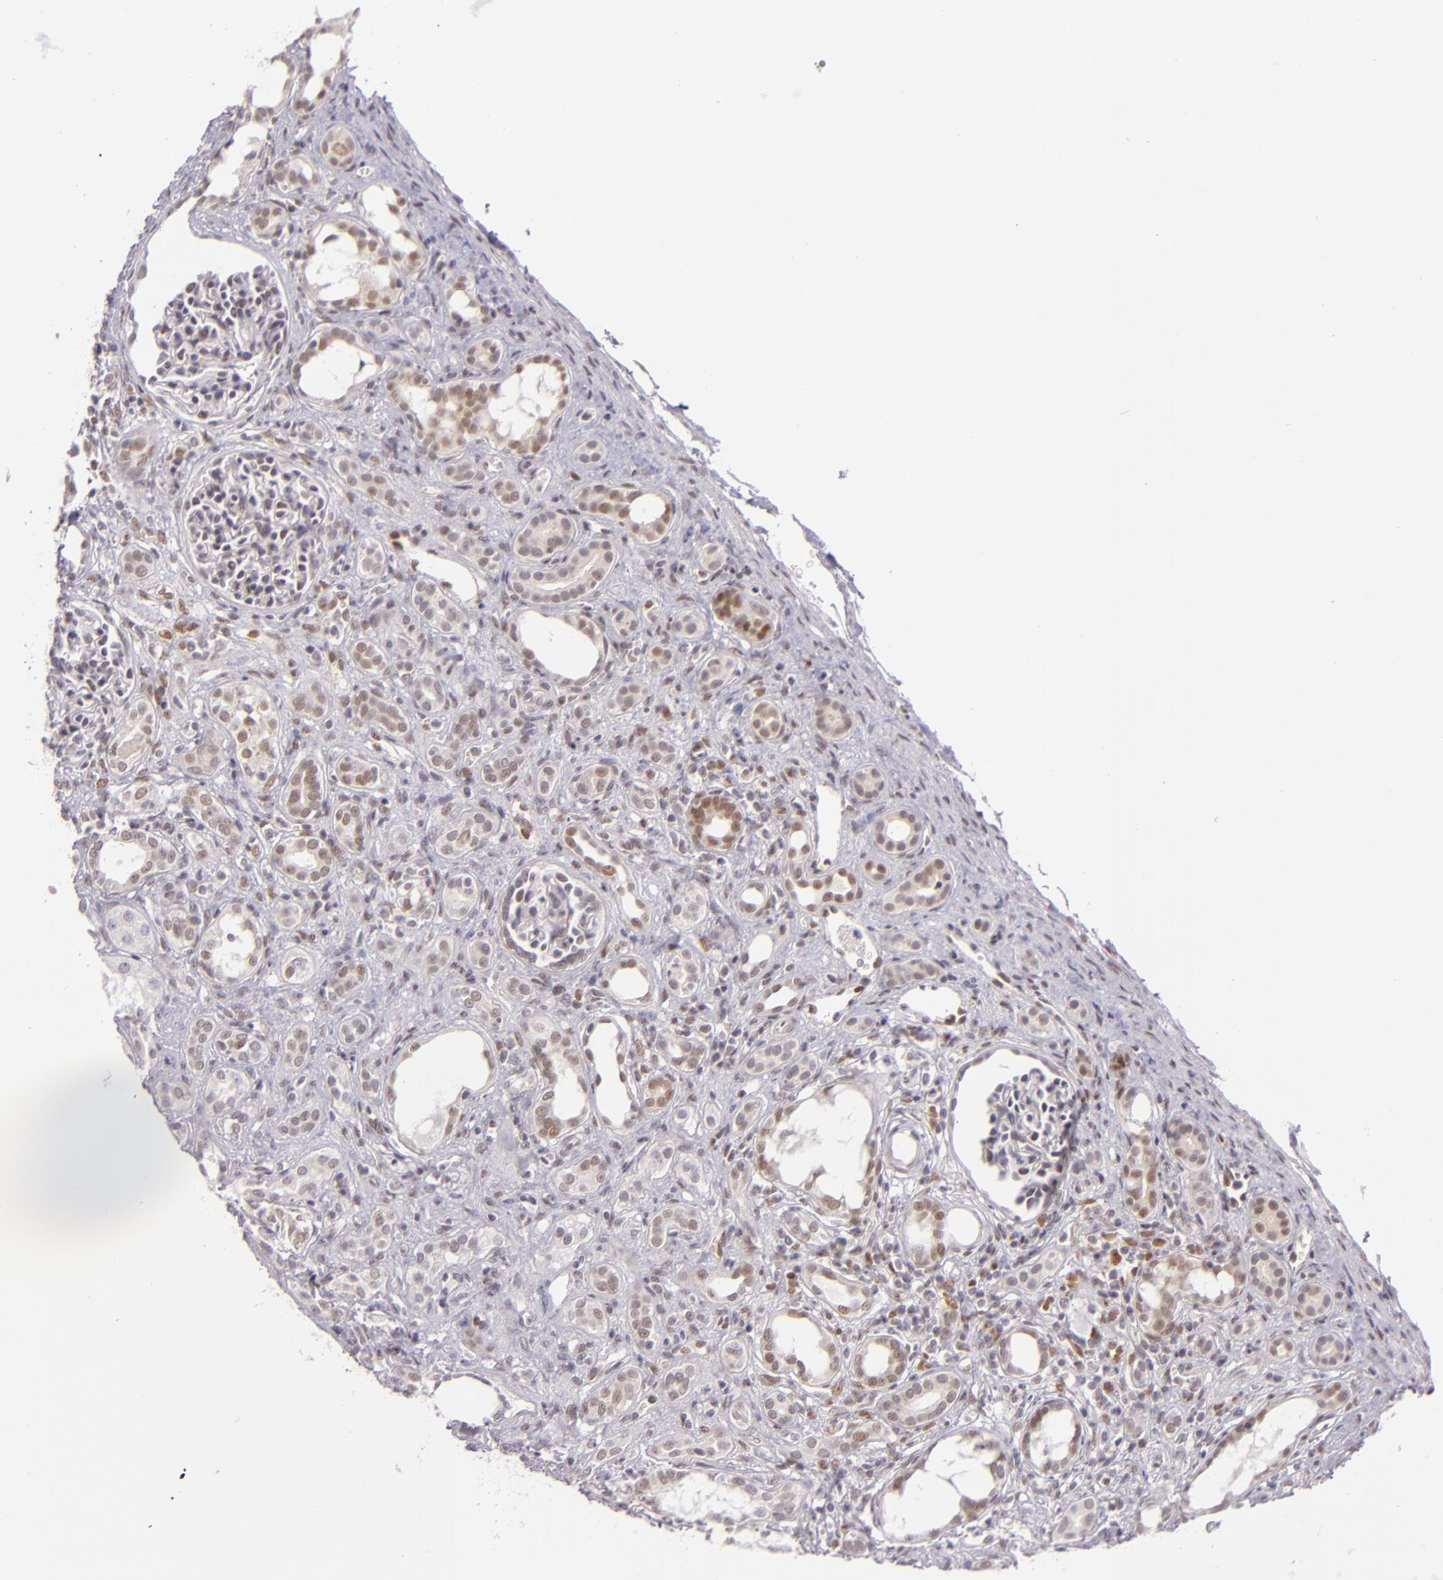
{"staining": {"intensity": "negative", "quantity": "none", "location": "none"}, "tissue": "kidney", "cell_type": "Cells in glomeruli", "image_type": "normal", "snomed": [{"axis": "morphology", "description": "Normal tissue, NOS"}, {"axis": "topography", "description": "Kidney"}], "caption": "This image is of benign kidney stained with immunohistochemistry to label a protein in brown with the nuclei are counter-stained blue. There is no expression in cells in glomeruli.", "gene": "BCL3", "patient": {"sex": "male", "age": 7}}